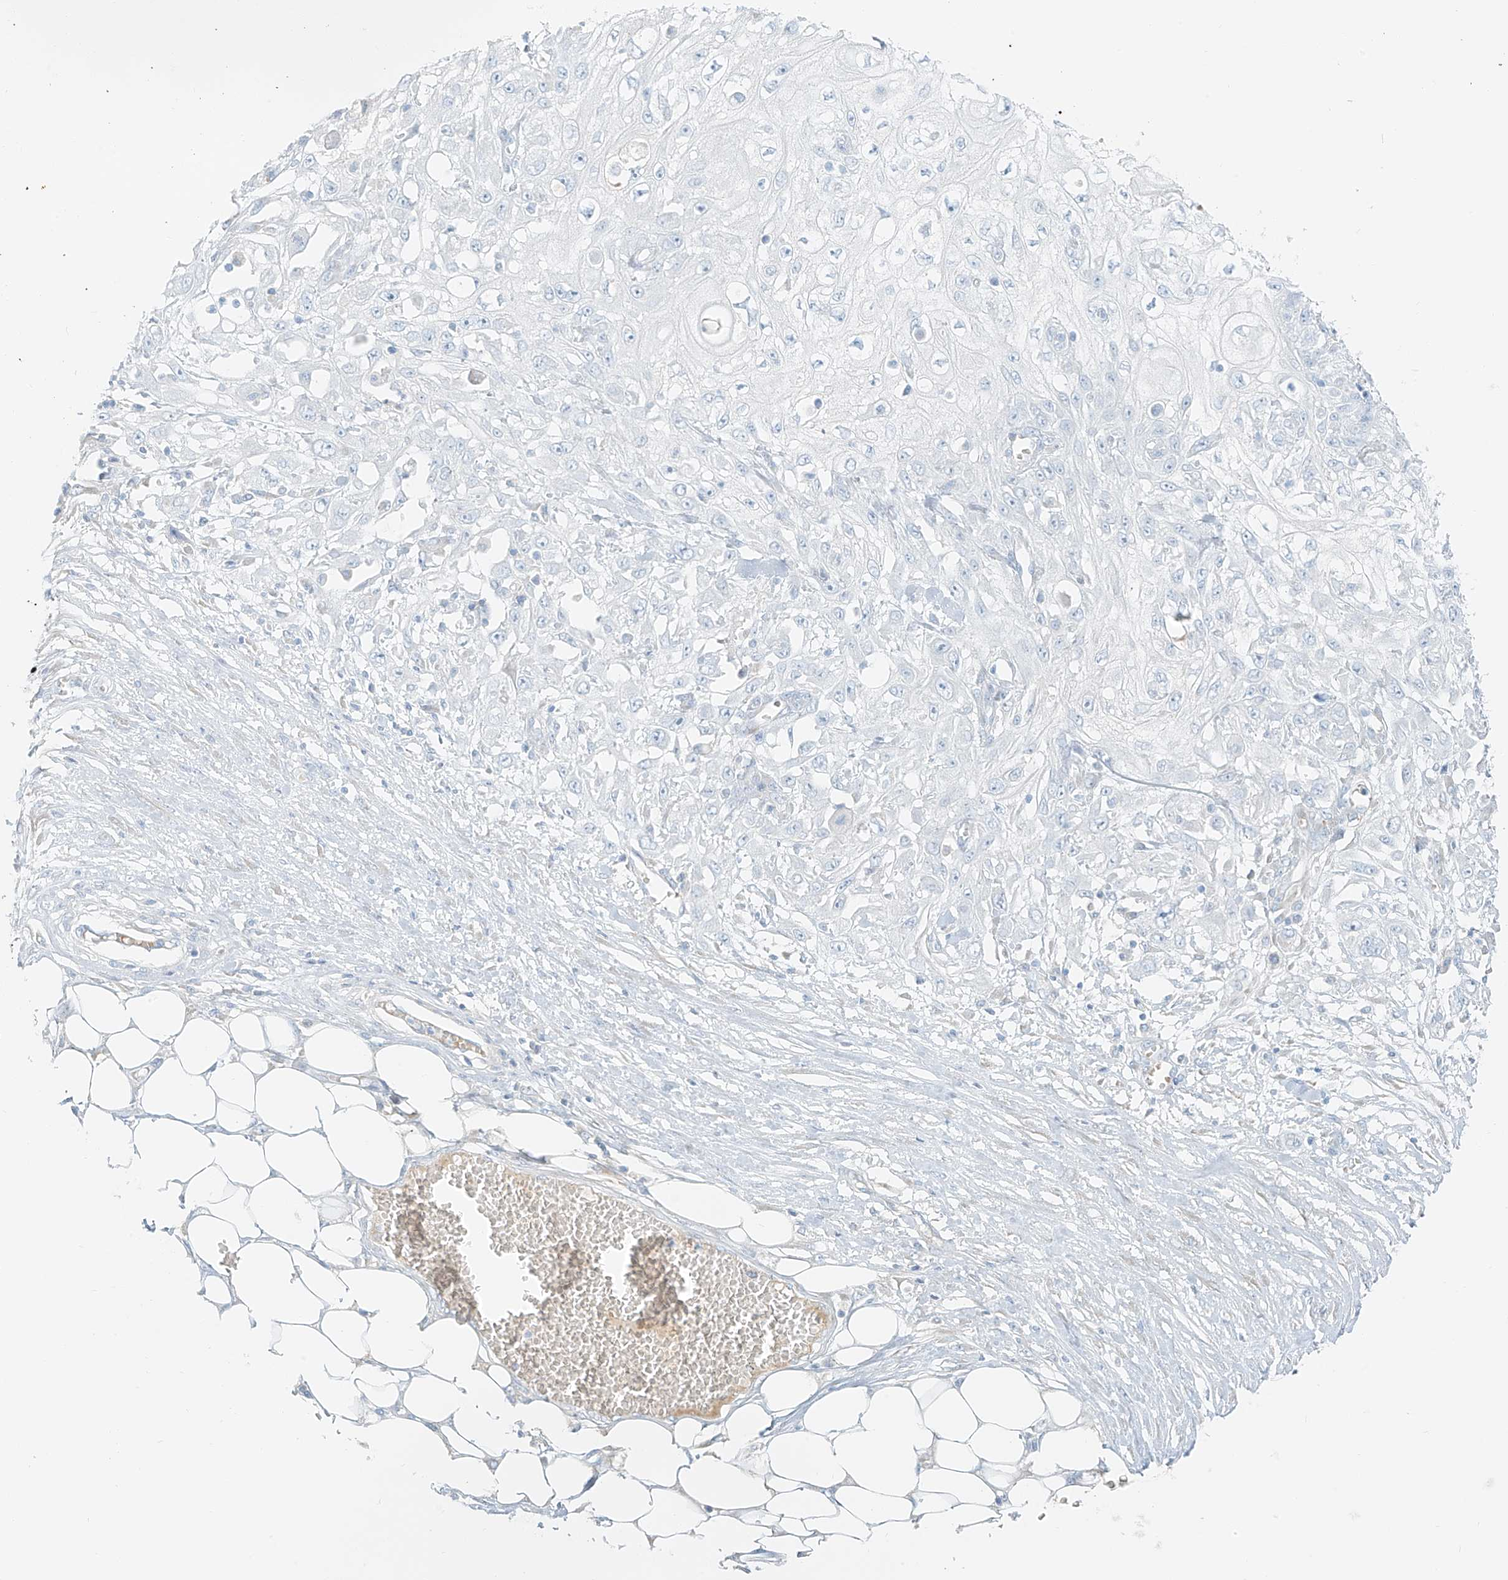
{"staining": {"intensity": "negative", "quantity": "none", "location": "none"}, "tissue": "skin cancer", "cell_type": "Tumor cells", "image_type": "cancer", "snomed": [{"axis": "morphology", "description": "Squamous cell carcinoma, NOS"}, {"axis": "morphology", "description": "Squamous cell carcinoma, metastatic, NOS"}, {"axis": "topography", "description": "Skin"}, {"axis": "topography", "description": "Lymph node"}], "caption": "Immunohistochemistry histopathology image of neoplastic tissue: human metastatic squamous cell carcinoma (skin) stained with DAB reveals no significant protein expression in tumor cells. The staining was performed using DAB to visualize the protein expression in brown, while the nuclei were stained in blue with hematoxylin (Magnification: 20x).", "gene": "FSTL1", "patient": {"sex": "male", "age": 75}}